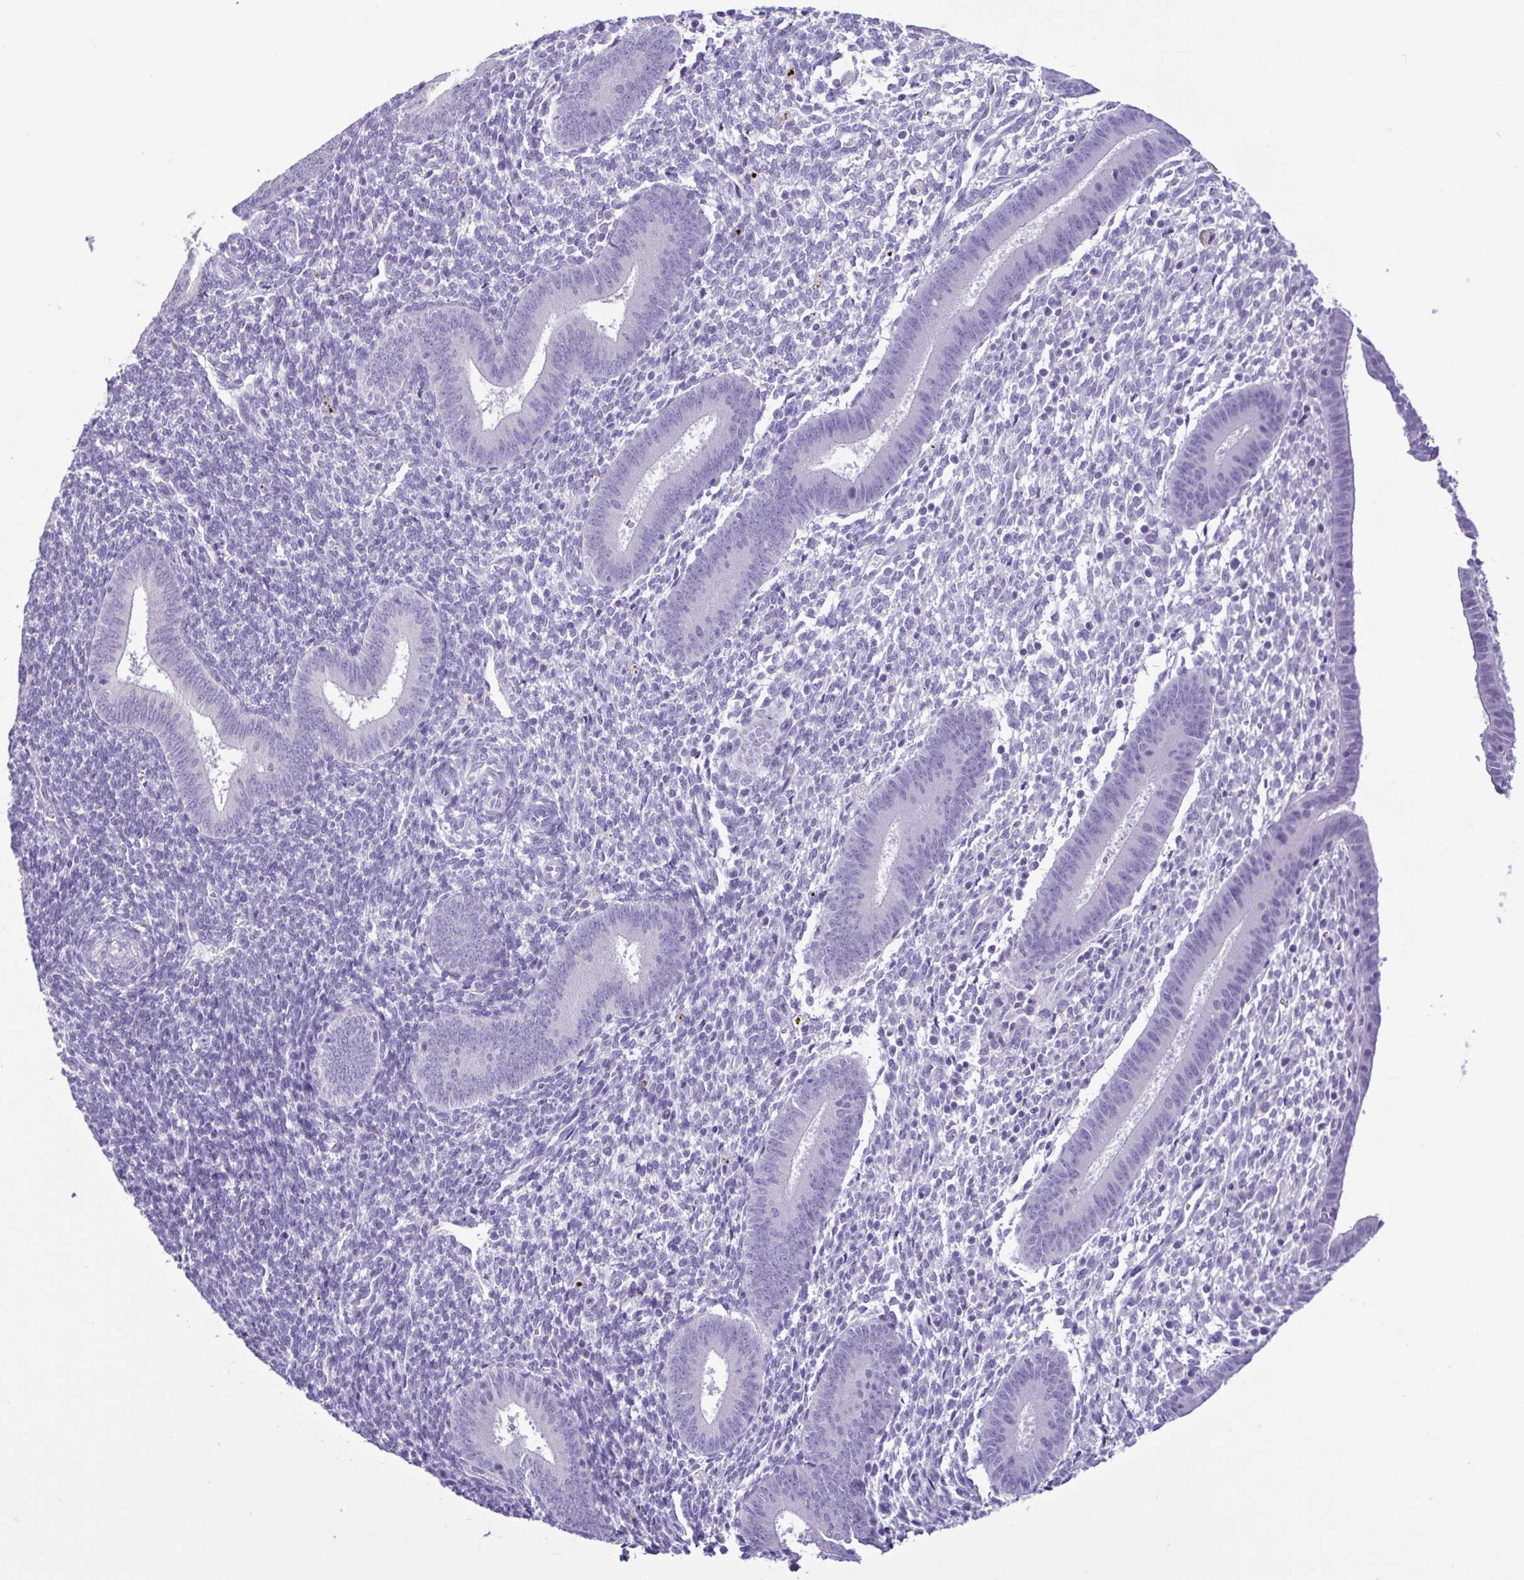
{"staining": {"intensity": "negative", "quantity": "none", "location": "none"}, "tissue": "endometrium", "cell_type": "Cells in endometrial stroma", "image_type": "normal", "snomed": [{"axis": "morphology", "description": "Normal tissue, NOS"}, {"axis": "topography", "description": "Endometrium"}], "caption": "An immunohistochemistry (IHC) photomicrograph of normal endometrium is shown. There is no staining in cells in endometrial stroma of endometrium.", "gene": "CBY2", "patient": {"sex": "female", "age": 25}}